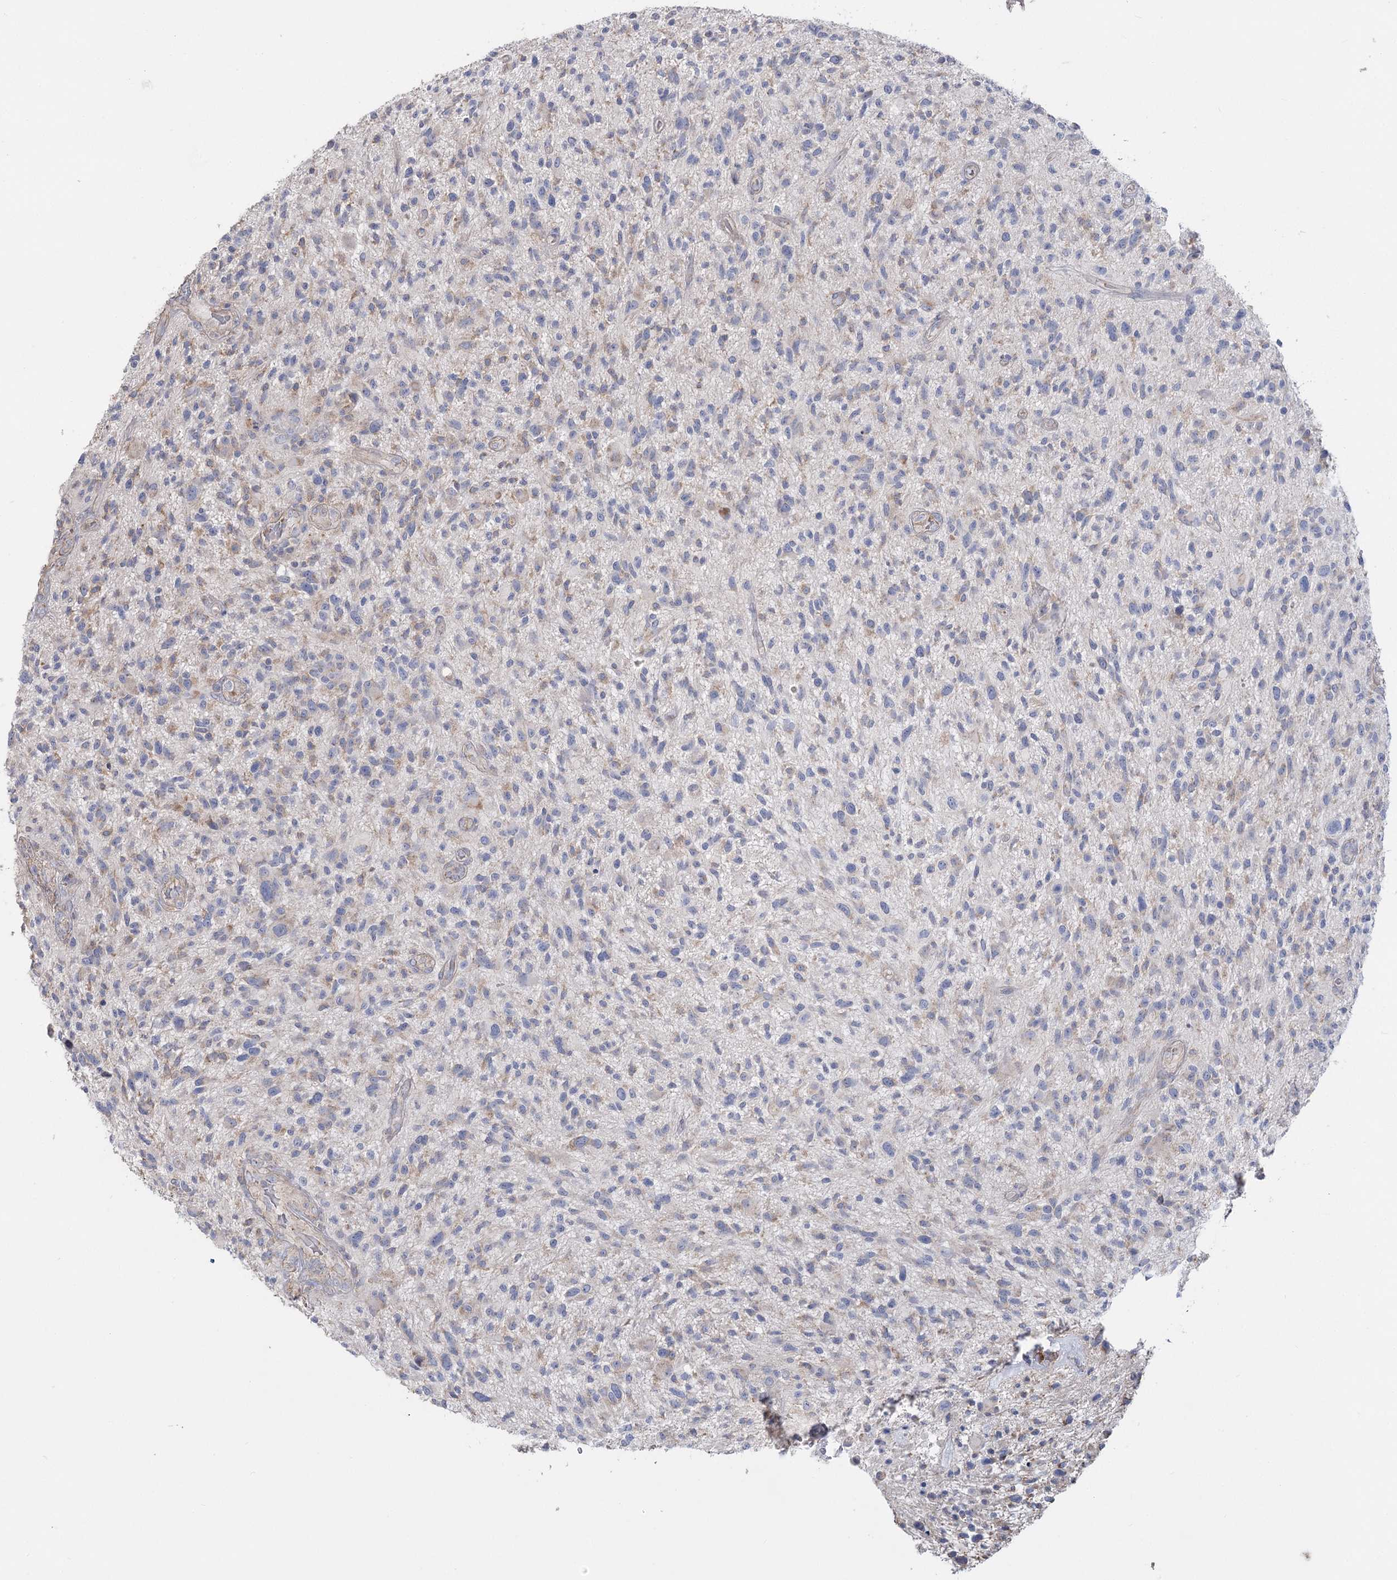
{"staining": {"intensity": "weak", "quantity": "<25%", "location": "cytoplasmic/membranous"}, "tissue": "glioma", "cell_type": "Tumor cells", "image_type": "cancer", "snomed": [{"axis": "morphology", "description": "Glioma, malignant, High grade"}, {"axis": "topography", "description": "Brain"}], "caption": "Human high-grade glioma (malignant) stained for a protein using IHC demonstrates no staining in tumor cells.", "gene": "TMEM187", "patient": {"sex": "male", "age": 47}}